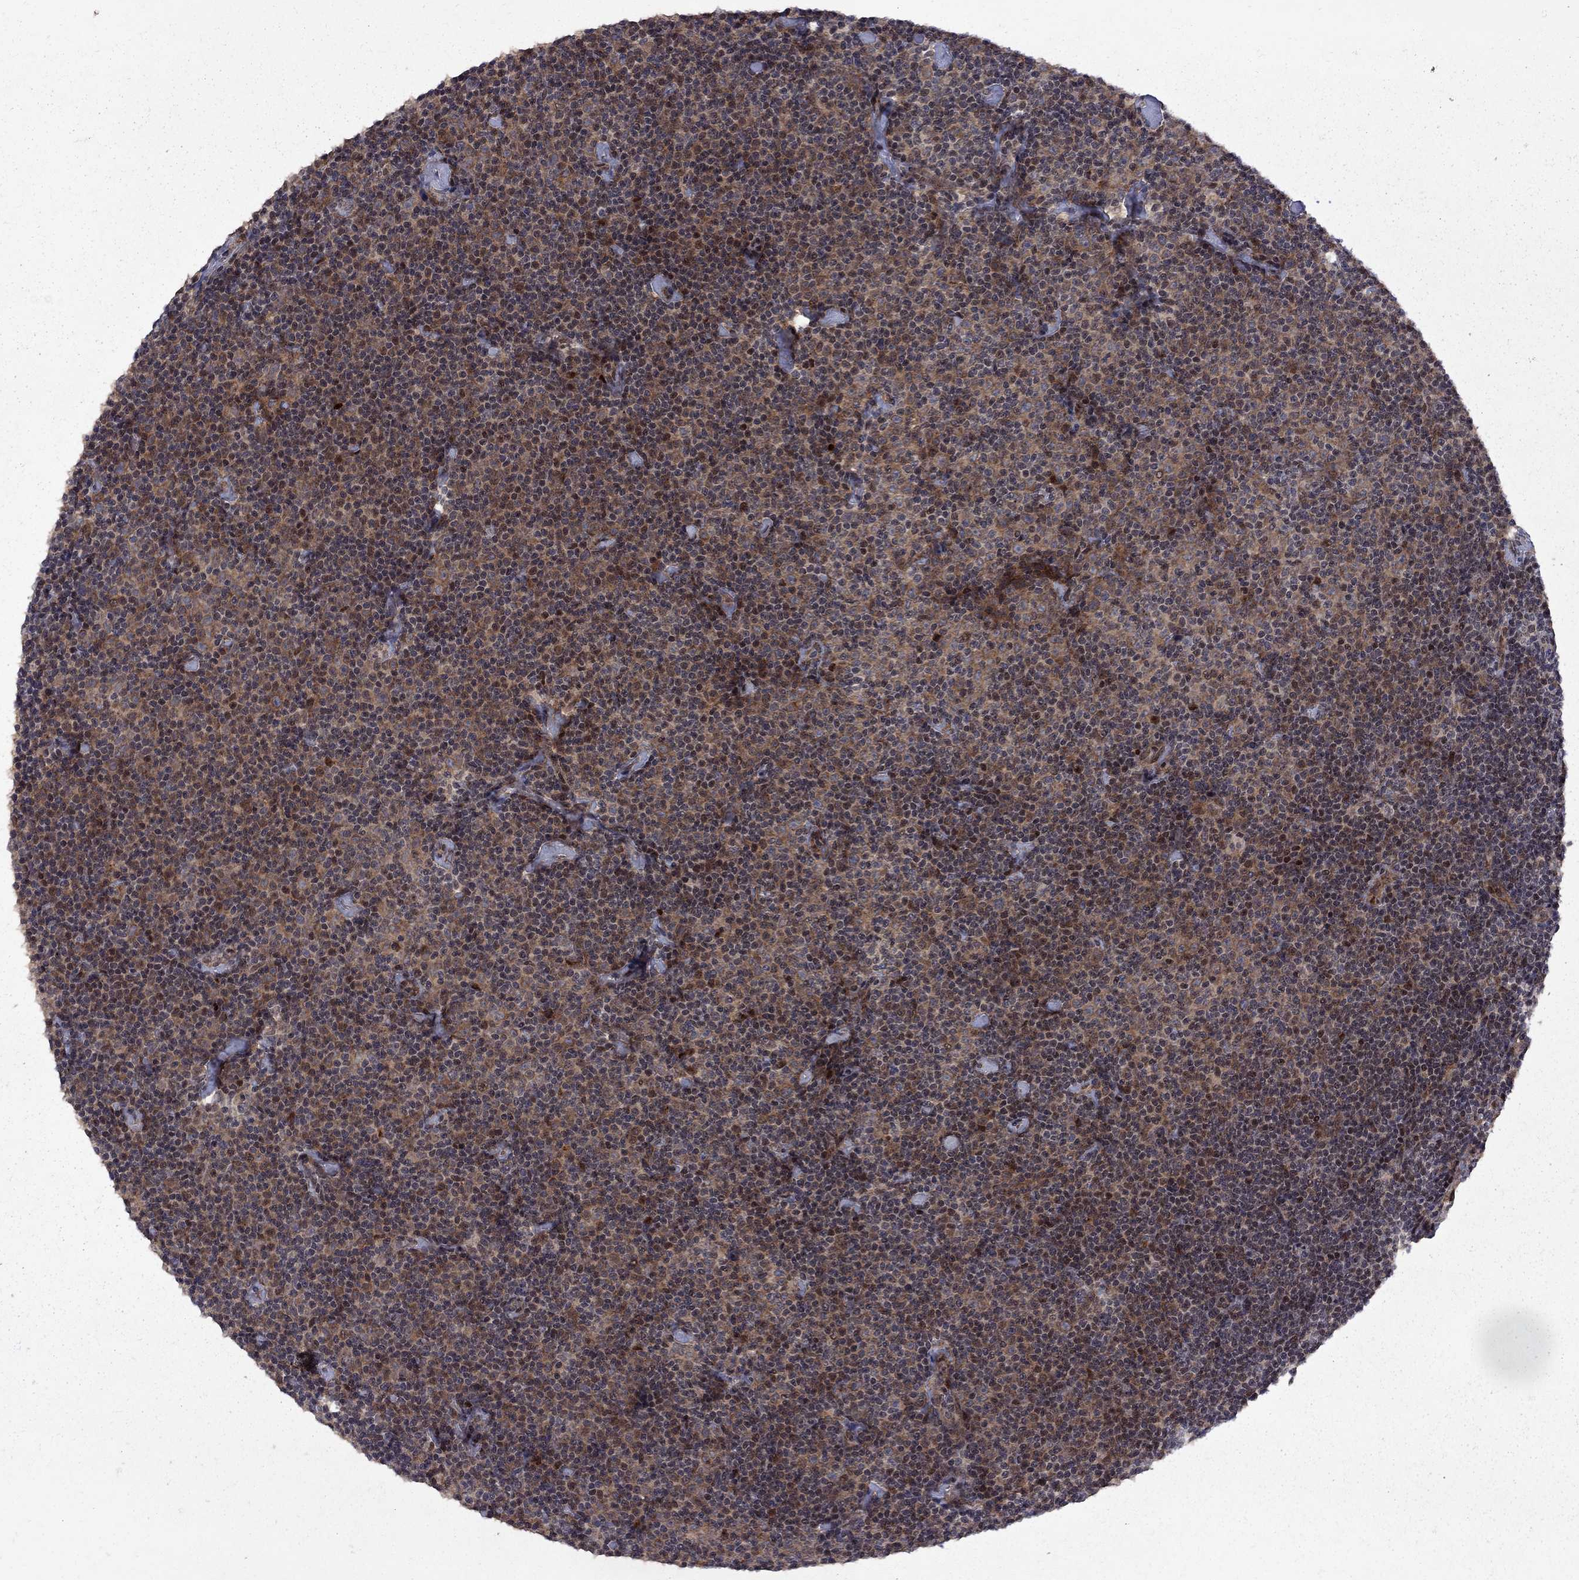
{"staining": {"intensity": "moderate", "quantity": "<25%", "location": "nuclear"}, "tissue": "lymphoma", "cell_type": "Tumor cells", "image_type": "cancer", "snomed": [{"axis": "morphology", "description": "Malignant lymphoma, non-Hodgkin's type, Low grade"}, {"axis": "topography", "description": "Lymph node"}], "caption": "Immunohistochemistry (DAB (3,3'-diaminobenzidine)) staining of low-grade malignant lymphoma, non-Hodgkin's type exhibits moderate nuclear protein expression in approximately <25% of tumor cells.", "gene": "IPP", "patient": {"sex": "male", "age": 81}}